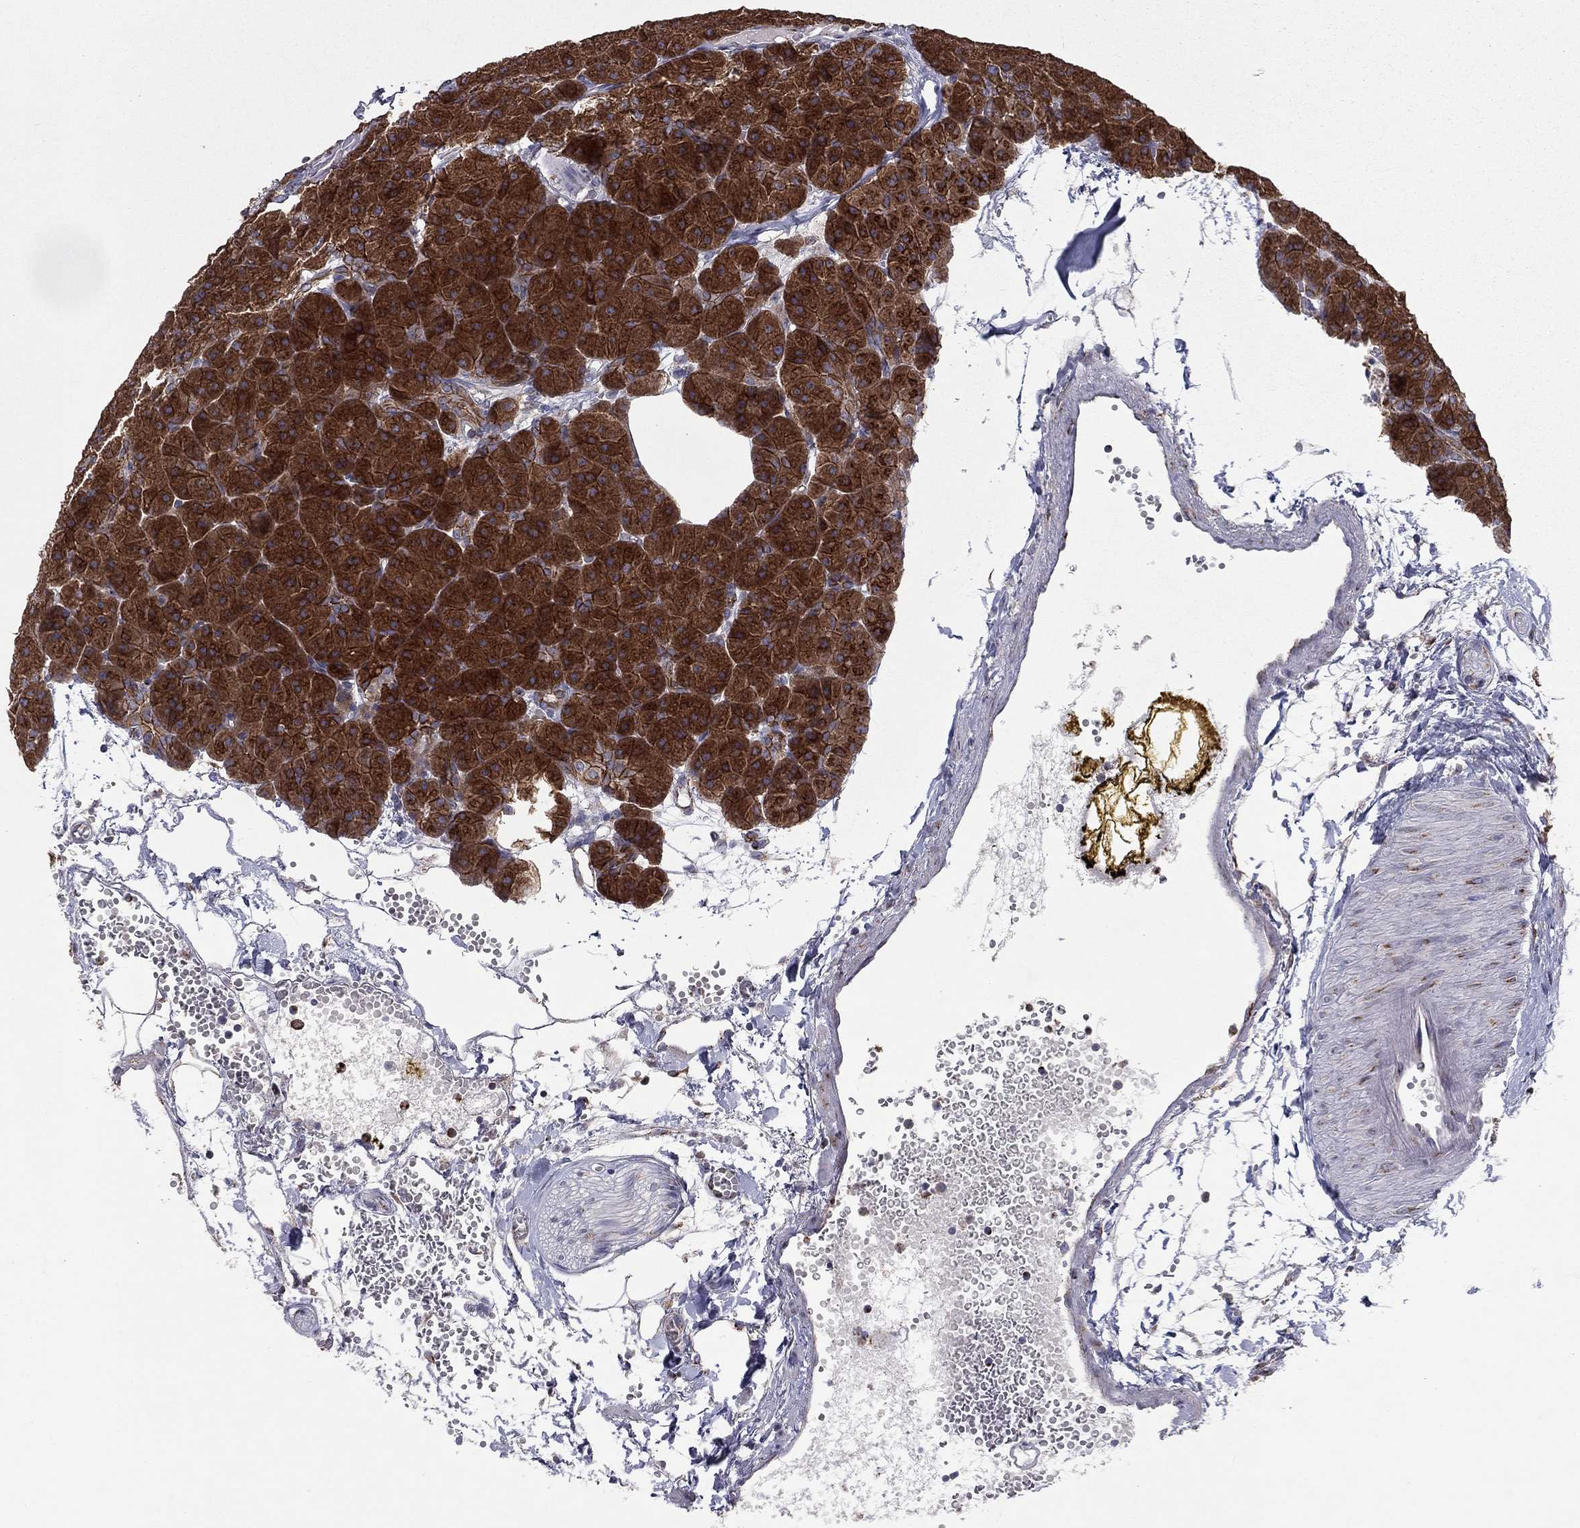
{"staining": {"intensity": "strong", "quantity": ">75%", "location": "cytoplasmic/membranous"}, "tissue": "pancreas", "cell_type": "Exocrine glandular cells", "image_type": "normal", "snomed": [{"axis": "morphology", "description": "Normal tissue, NOS"}, {"axis": "topography", "description": "Pancreas"}], "caption": "A micrograph of human pancreas stained for a protein exhibits strong cytoplasmic/membranous brown staining in exocrine glandular cells. (DAB IHC with brightfield microscopy, high magnification).", "gene": "YIF1A", "patient": {"sex": "male", "age": 61}}